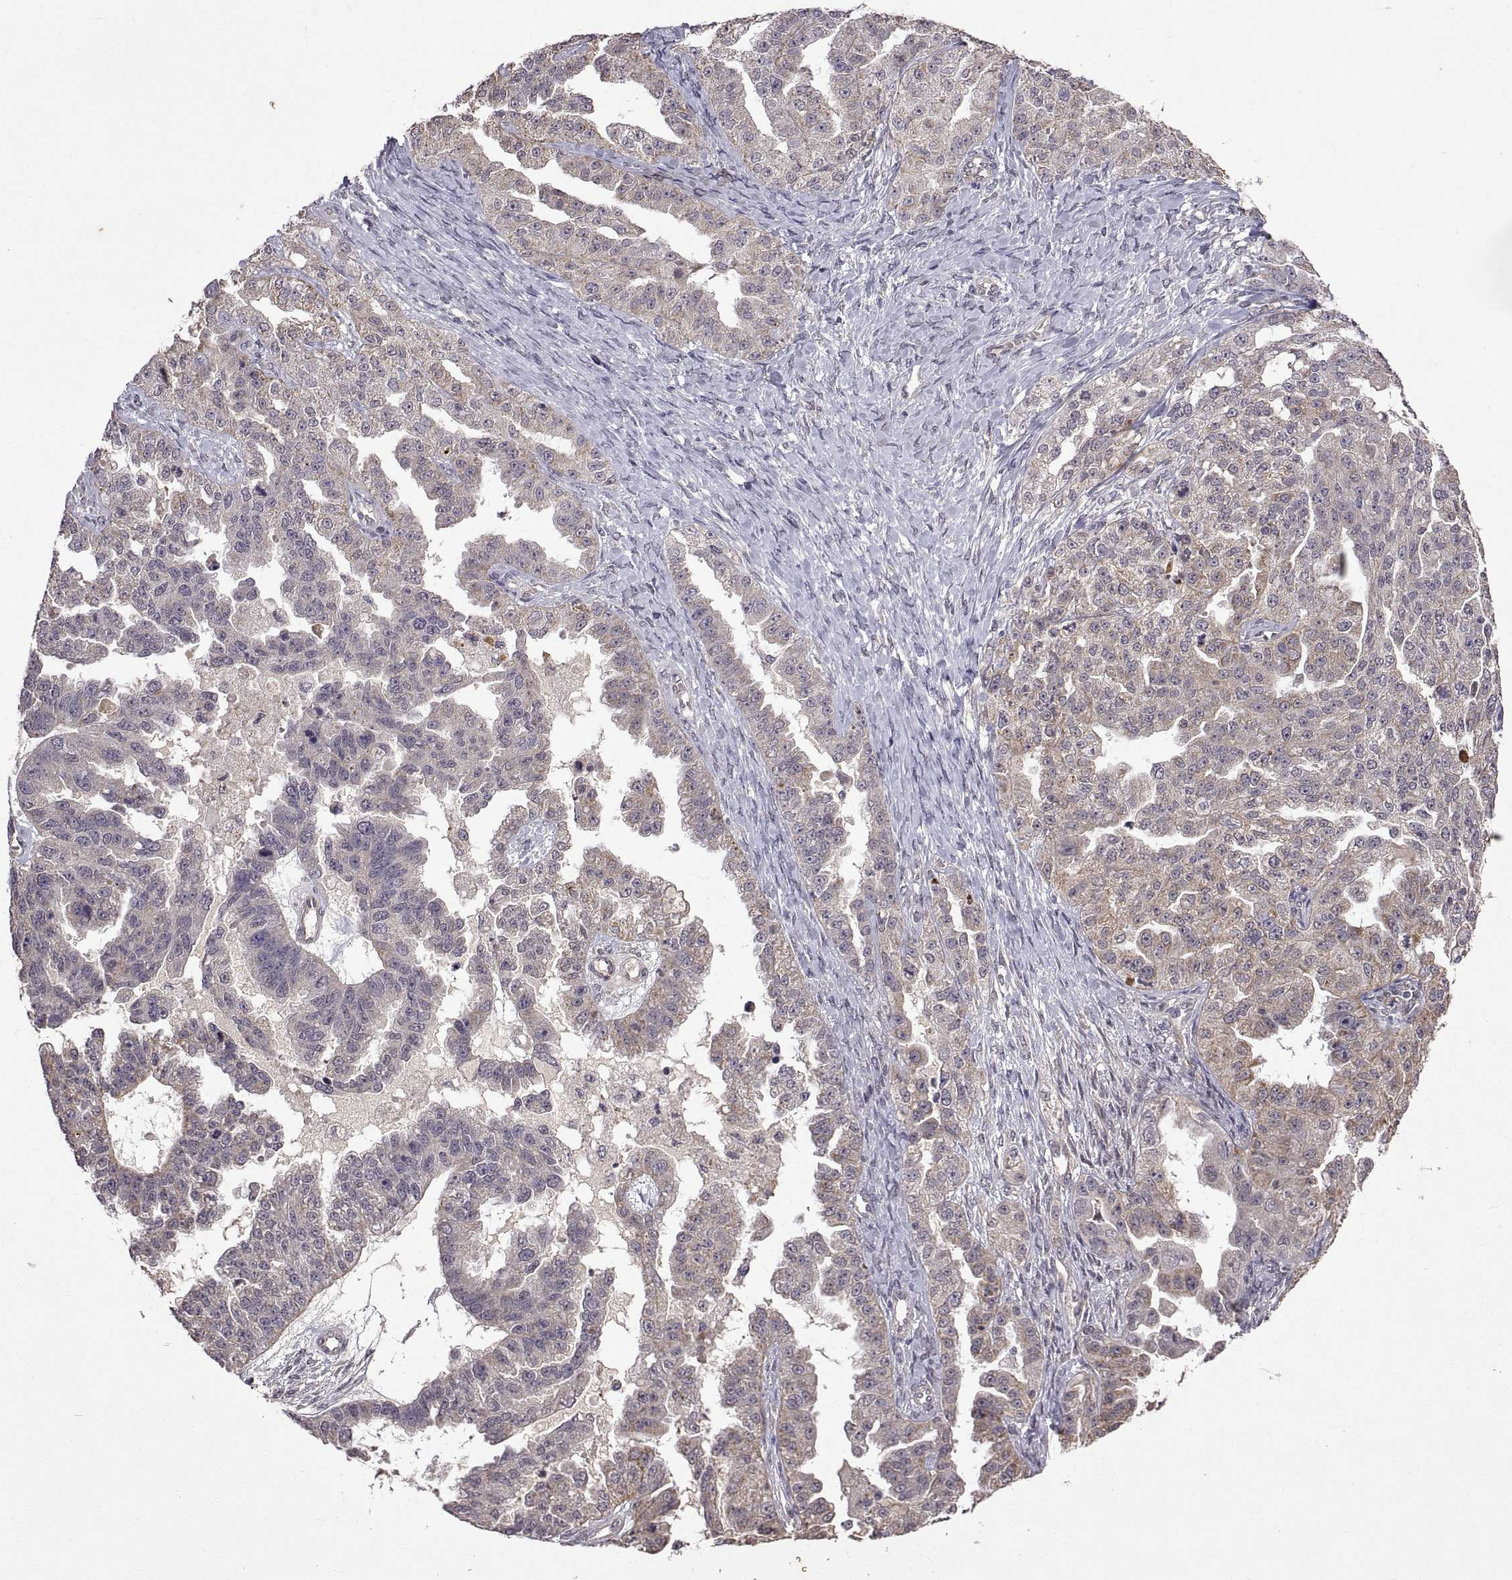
{"staining": {"intensity": "negative", "quantity": "none", "location": "none"}, "tissue": "ovarian cancer", "cell_type": "Tumor cells", "image_type": "cancer", "snomed": [{"axis": "morphology", "description": "Cystadenocarcinoma, serous, NOS"}, {"axis": "topography", "description": "Ovary"}], "caption": "Histopathology image shows no significant protein positivity in tumor cells of ovarian cancer.", "gene": "LAMA1", "patient": {"sex": "female", "age": 58}}